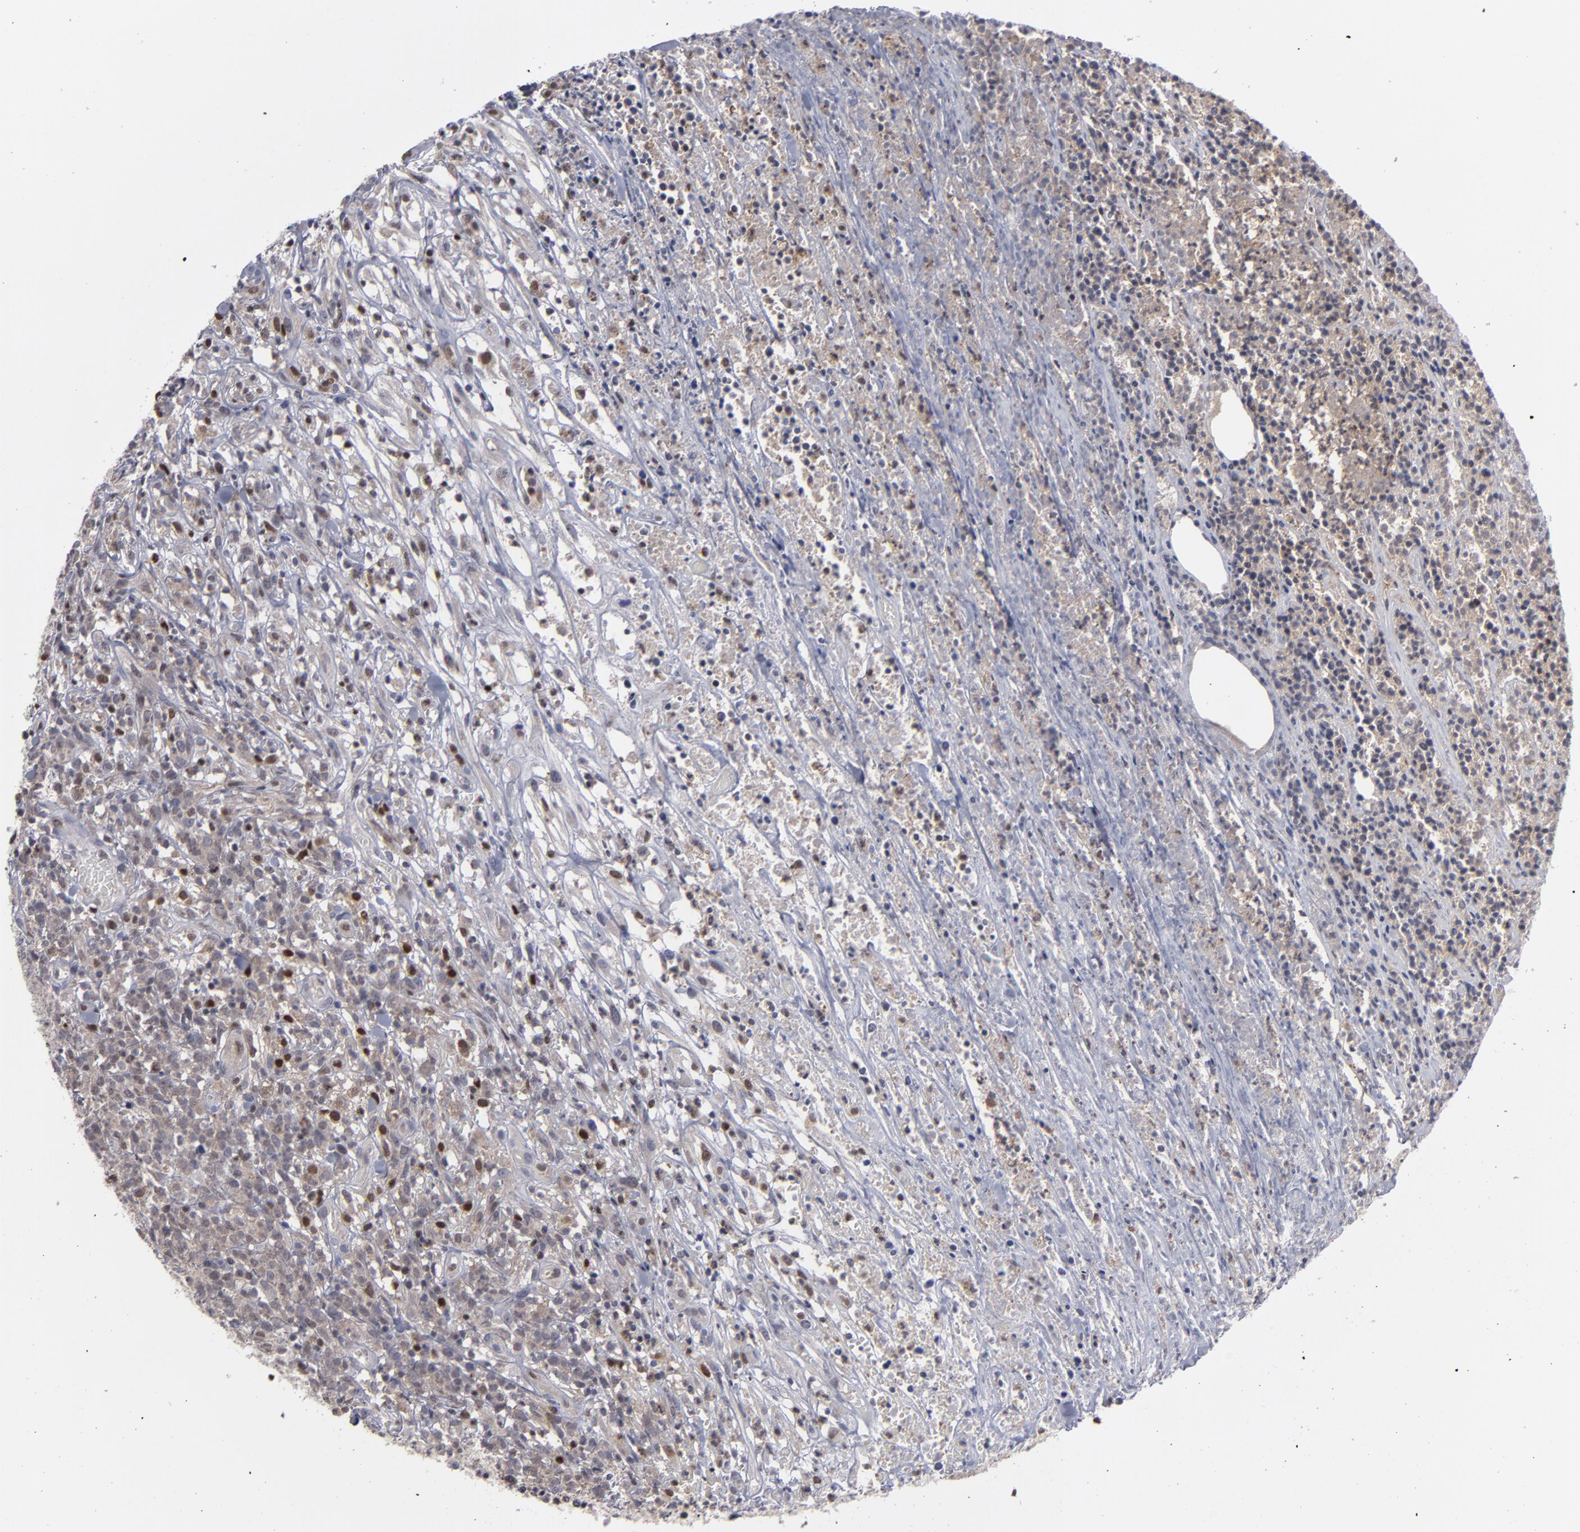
{"staining": {"intensity": "moderate", "quantity": "25%-75%", "location": "cytoplasmic/membranous,nuclear"}, "tissue": "lymphoma", "cell_type": "Tumor cells", "image_type": "cancer", "snomed": [{"axis": "morphology", "description": "Malignant lymphoma, non-Hodgkin's type, High grade"}, {"axis": "topography", "description": "Lymph node"}], "caption": "Immunohistochemistry histopathology image of neoplastic tissue: human malignant lymphoma, non-Hodgkin's type (high-grade) stained using IHC displays medium levels of moderate protein expression localized specifically in the cytoplasmic/membranous and nuclear of tumor cells, appearing as a cytoplasmic/membranous and nuclear brown color.", "gene": "GSR", "patient": {"sex": "female", "age": 73}}